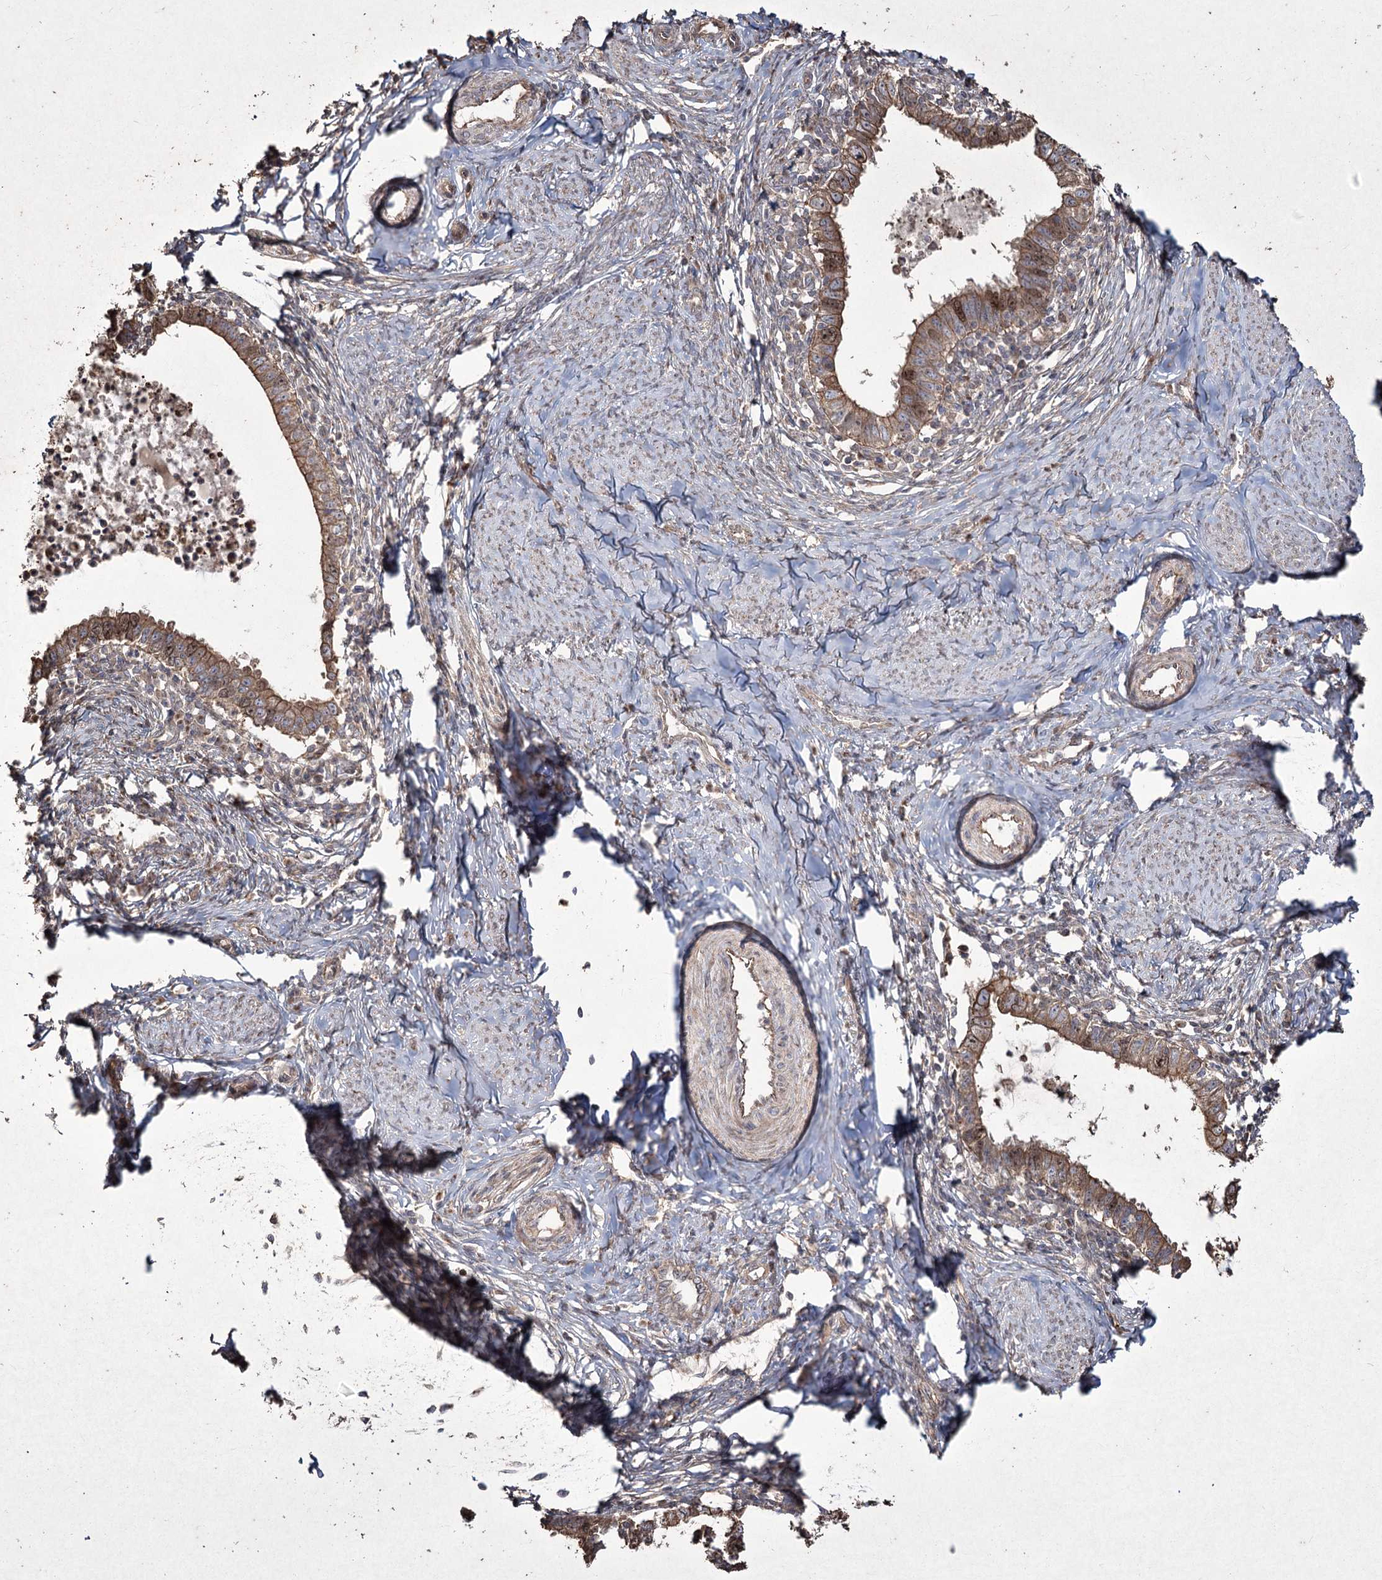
{"staining": {"intensity": "moderate", "quantity": ">75%", "location": "cytoplasmic/membranous,nuclear"}, "tissue": "cervical cancer", "cell_type": "Tumor cells", "image_type": "cancer", "snomed": [{"axis": "morphology", "description": "Adenocarcinoma, NOS"}, {"axis": "topography", "description": "Cervix"}], "caption": "A medium amount of moderate cytoplasmic/membranous and nuclear expression is seen in about >75% of tumor cells in cervical adenocarcinoma tissue. (DAB IHC, brown staining for protein, blue staining for nuclei).", "gene": "PRC1", "patient": {"sex": "female", "age": 36}}